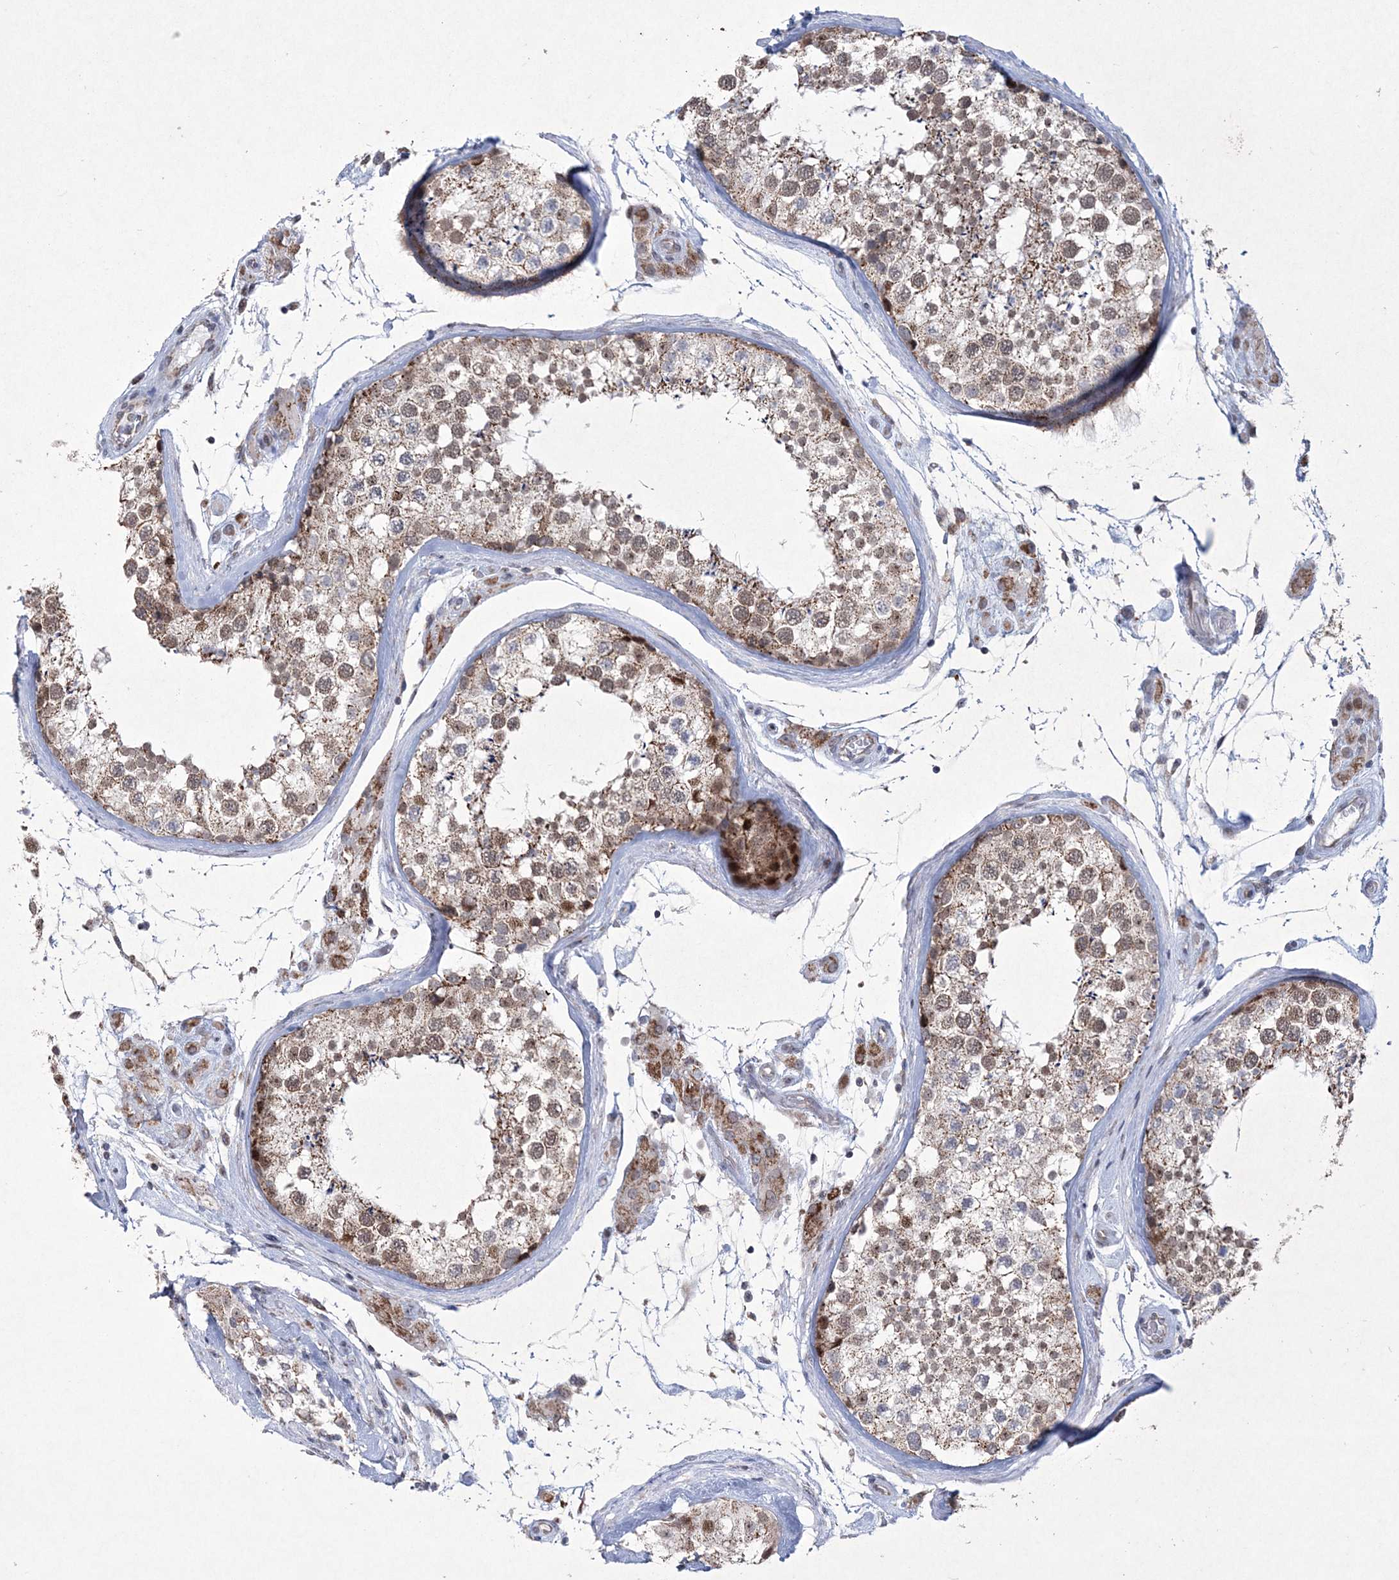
{"staining": {"intensity": "moderate", "quantity": ">75%", "location": "cytoplasmic/membranous"}, "tissue": "testis", "cell_type": "Cells in seminiferous ducts", "image_type": "normal", "snomed": [{"axis": "morphology", "description": "Normal tissue, NOS"}, {"axis": "topography", "description": "Testis"}], "caption": "Testis stained with immunohistochemistry reveals moderate cytoplasmic/membranous staining in about >75% of cells in seminiferous ducts. (brown staining indicates protein expression, while blue staining denotes nuclei).", "gene": "CES4A", "patient": {"sex": "male", "age": 46}}